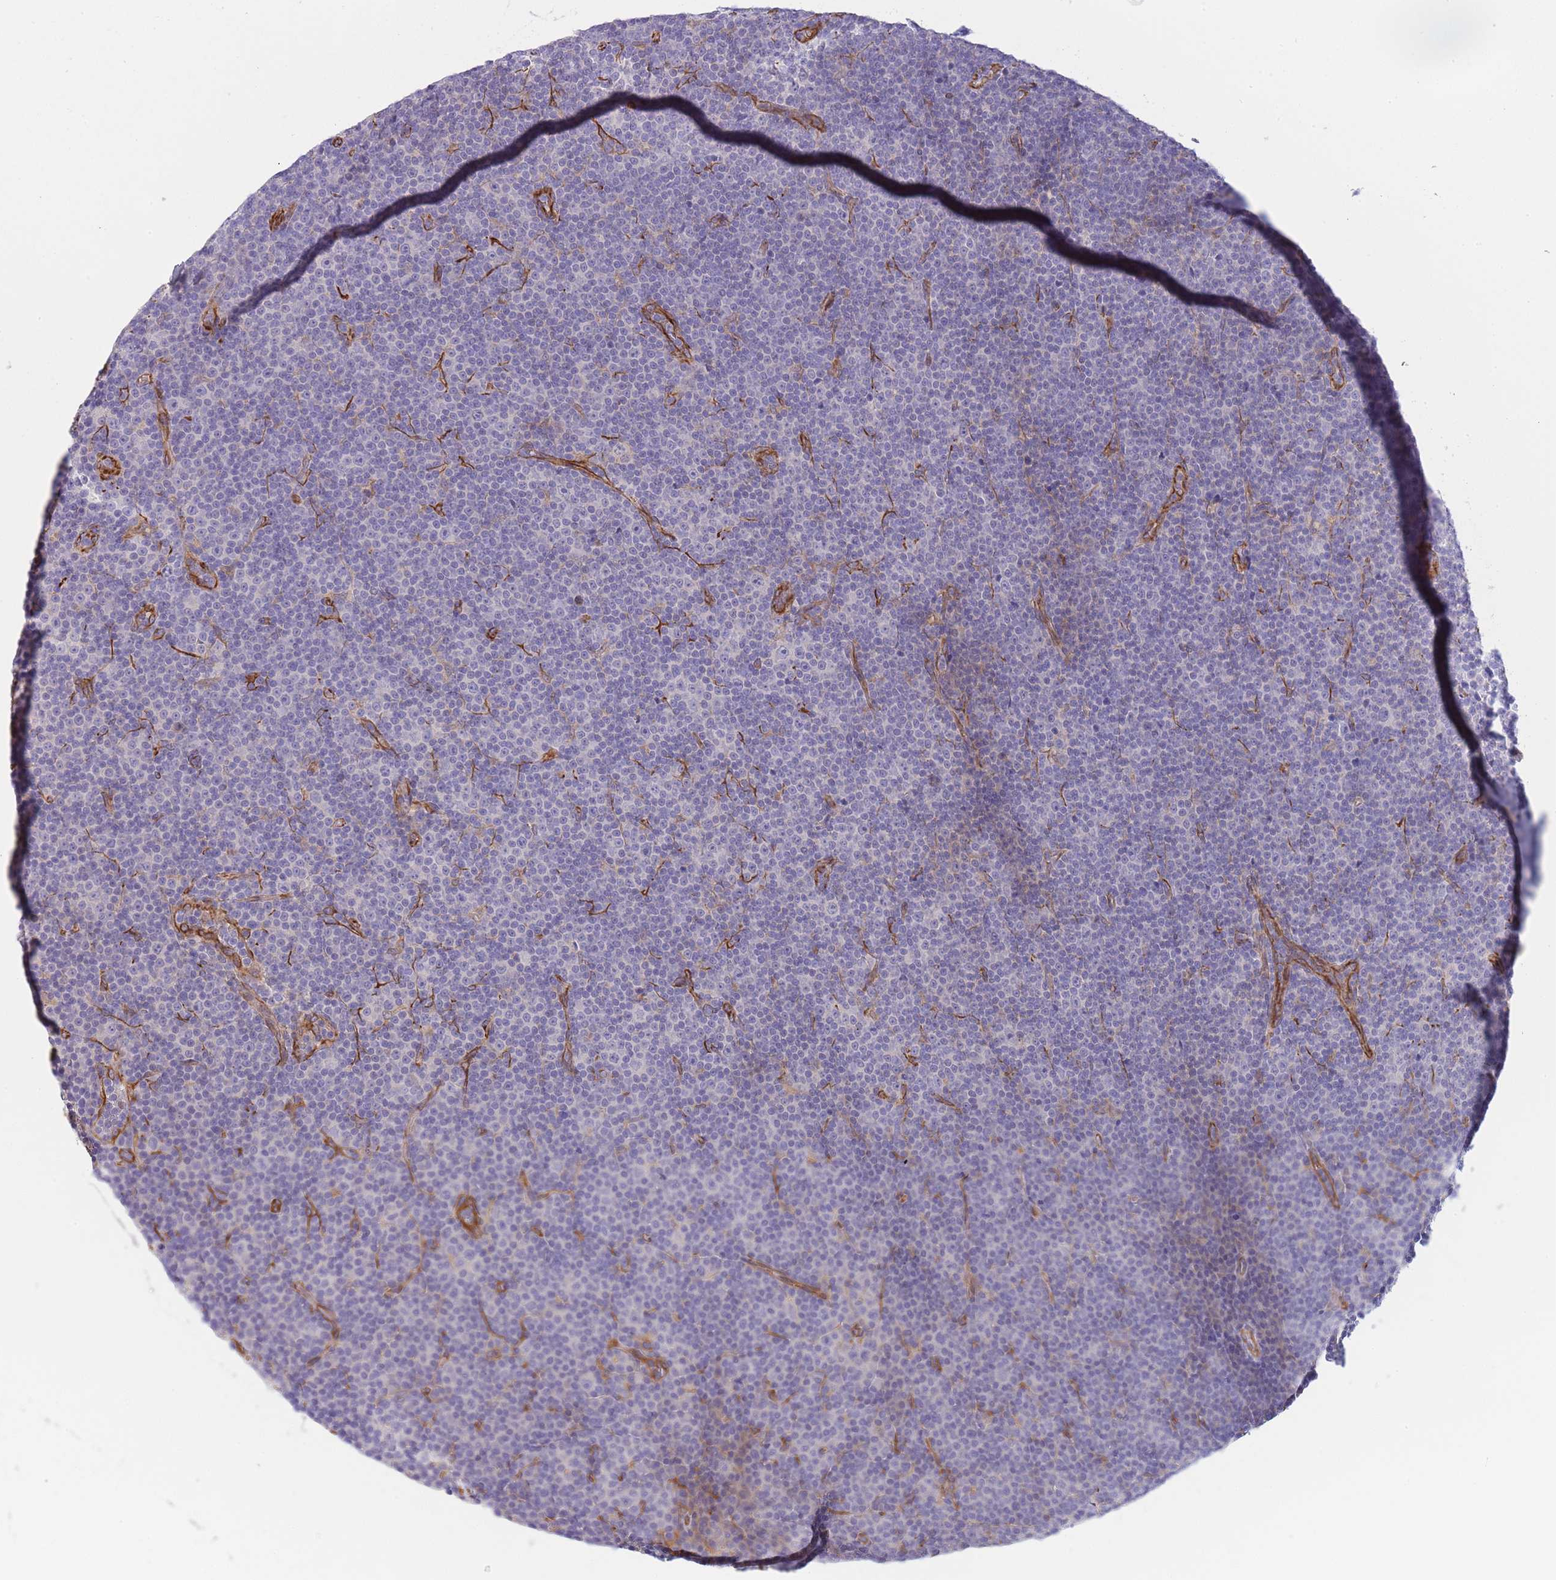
{"staining": {"intensity": "negative", "quantity": "none", "location": "none"}, "tissue": "lymphoma", "cell_type": "Tumor cells", "image_type": "cancer", "snomed": [{"axis": "morphology", "description": "Malignant lymphoma, non-Hodgkin's type, Low grade"}, {"axis": "topography", "description": "Lymph node"}], "caption": "This is an immunohistochemistry photomicrograph of human lymphoma. There is no staining in tumor cells.", "gene": "ECPAS", "patient": {"sex": "female", "age": 67}}